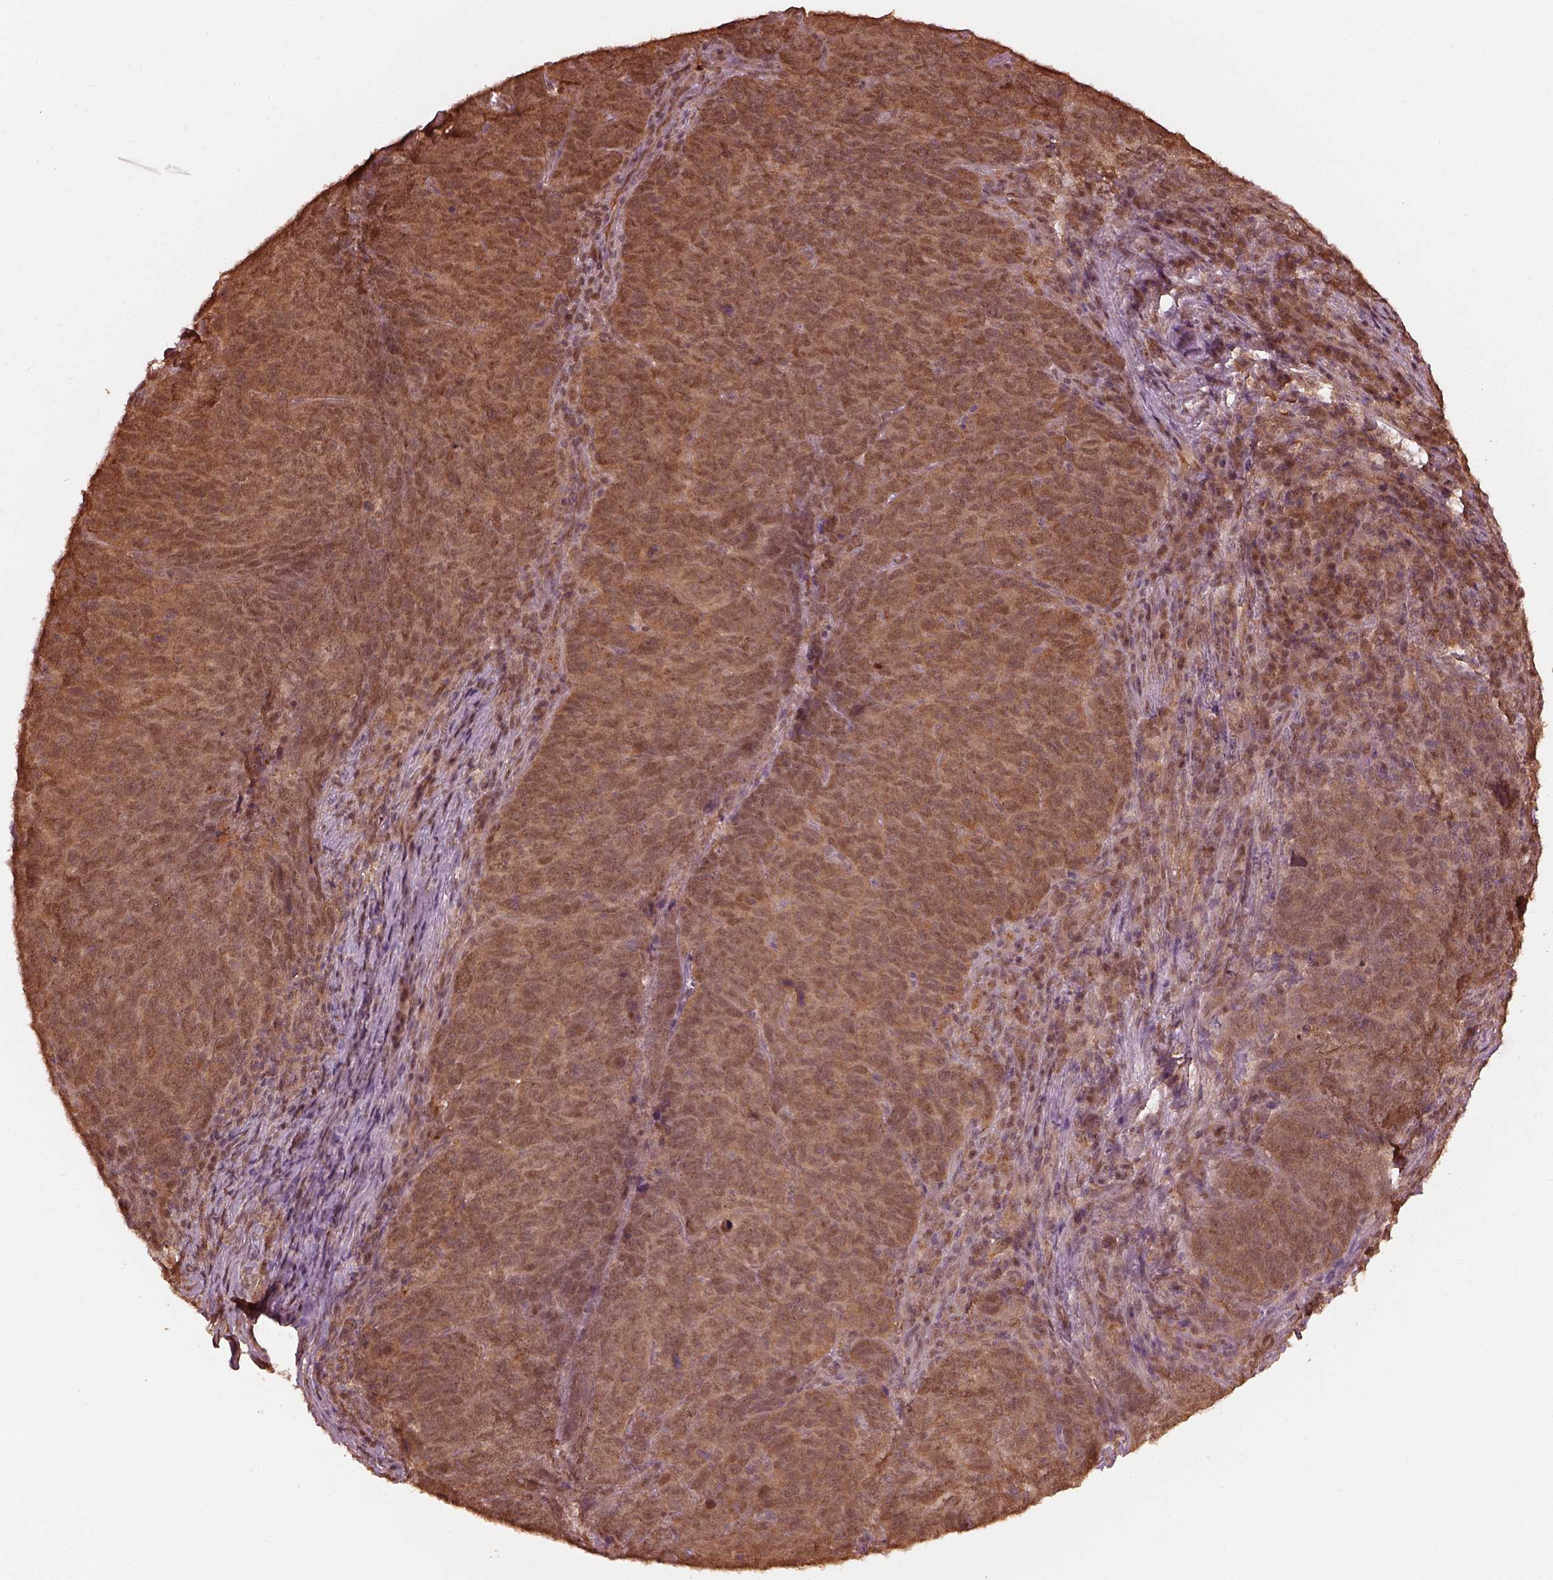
{"staining": {"intensity": "moderate", "quantity": "25%-75%", "location": "cytoplasmic/membranous"}, "tissue": "skin cancer", "cell_type": "Tumor cells", "image_type": "cancer", "snomed": [{"axis": "morphology", "description": "Squamous cell carcinoma, NOS"}, {"axis": "topography", "description": "Skin"}, {"axis": "topography", "description": "Anal"}], "caption": "Skin cancer (squamous cell carcinoma) stained with IHC exhibits moderate cytoplasmic/membranous expression in approximately 25%-75% of tumor cells.", "gene": "PSMC5", "patient": {"sex": "female", "age": 51}}